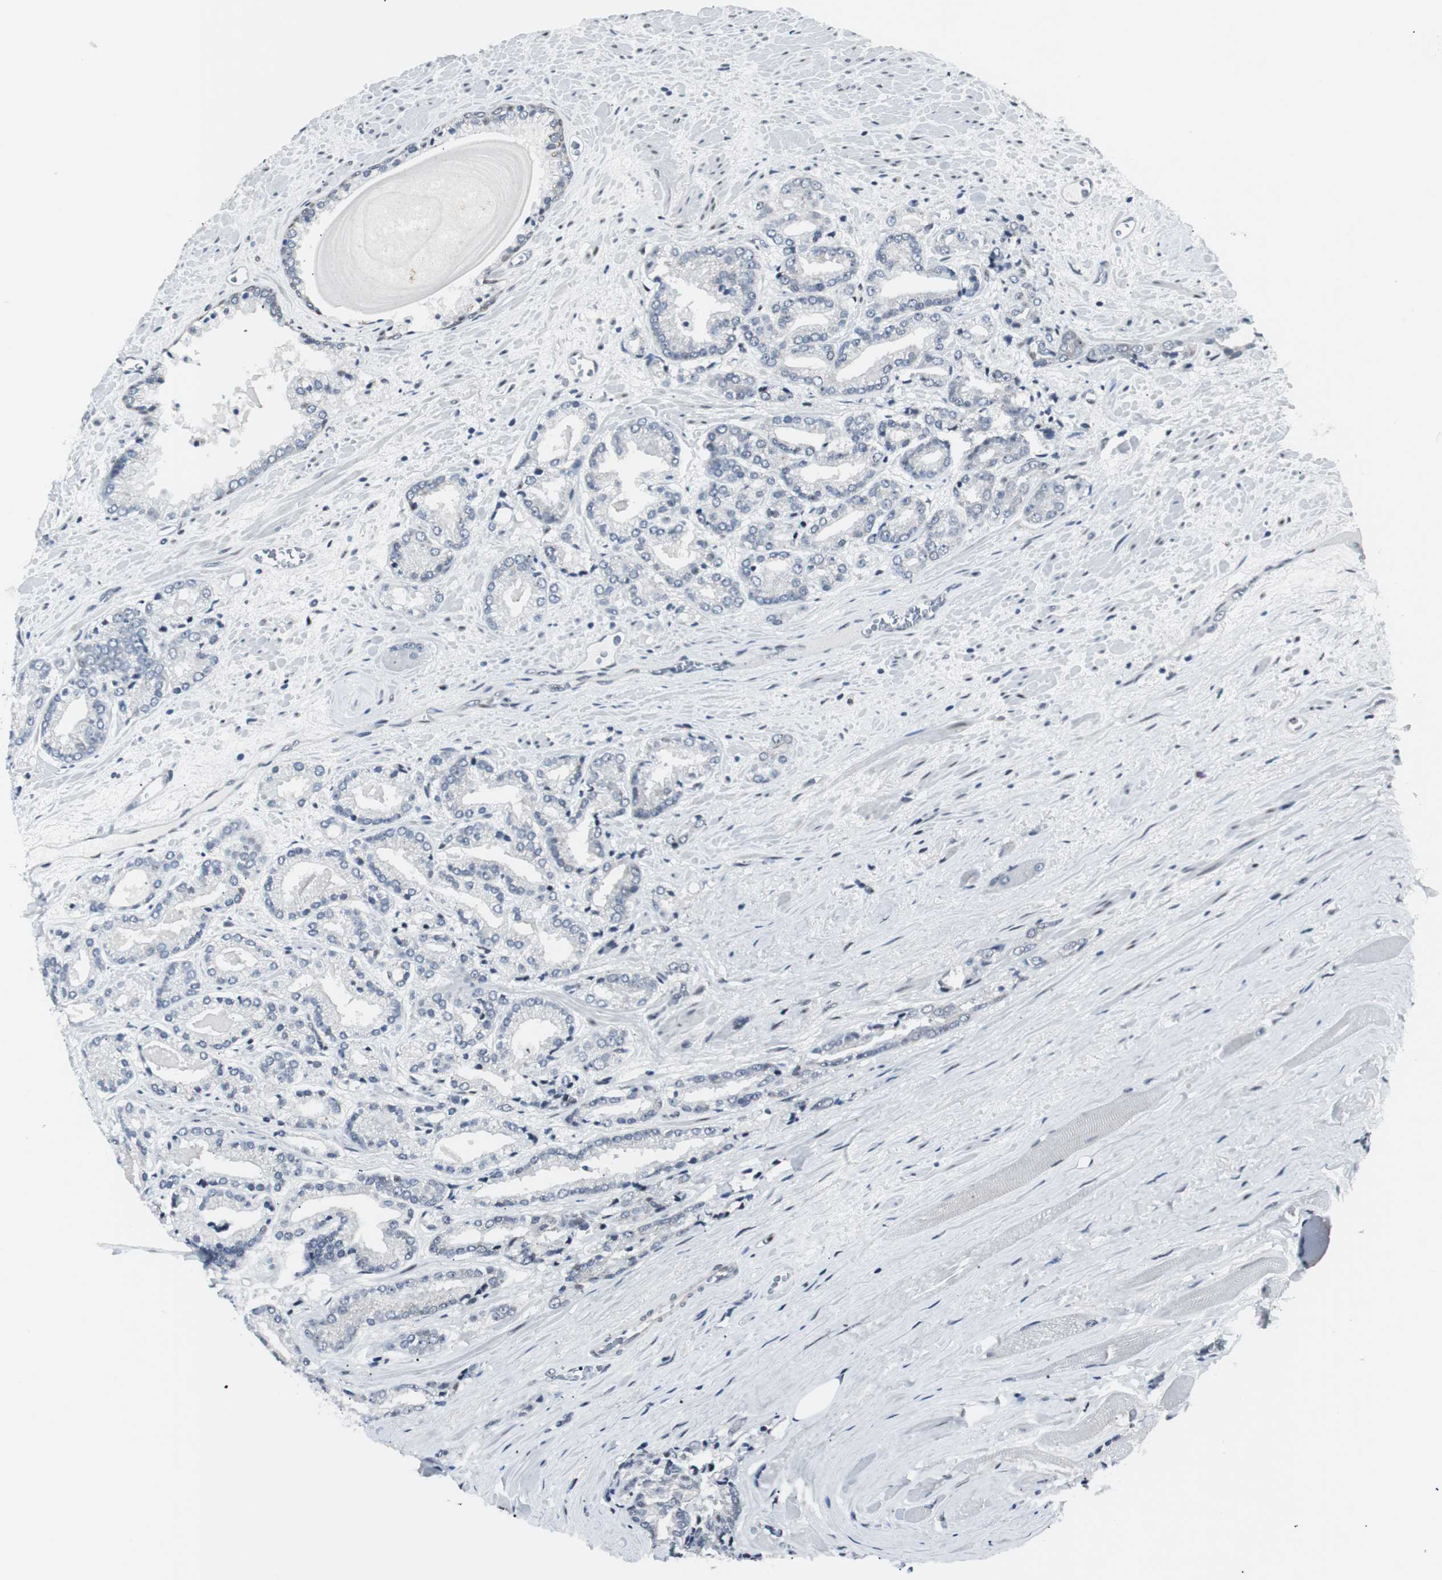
{"staining": {"intensity": "negative", "quantity": "none", "location": "none"}, "tissue": "prostate cancer", "cell_type": "Tumor cells", "image_type": "cancer", "snomed": [{"axis": "morphology", "description": "Adenocarcinoma, Low grade"}, {"axis": "topography", "description": "Prostate"}], "caption": "Low-grade adenocarcinoma (prostate) was stained to show a protein in brown. There is no significant positivity in tumor cells.", "gene": "MTA1", "patient": {"sex": "male", "age": 59}}